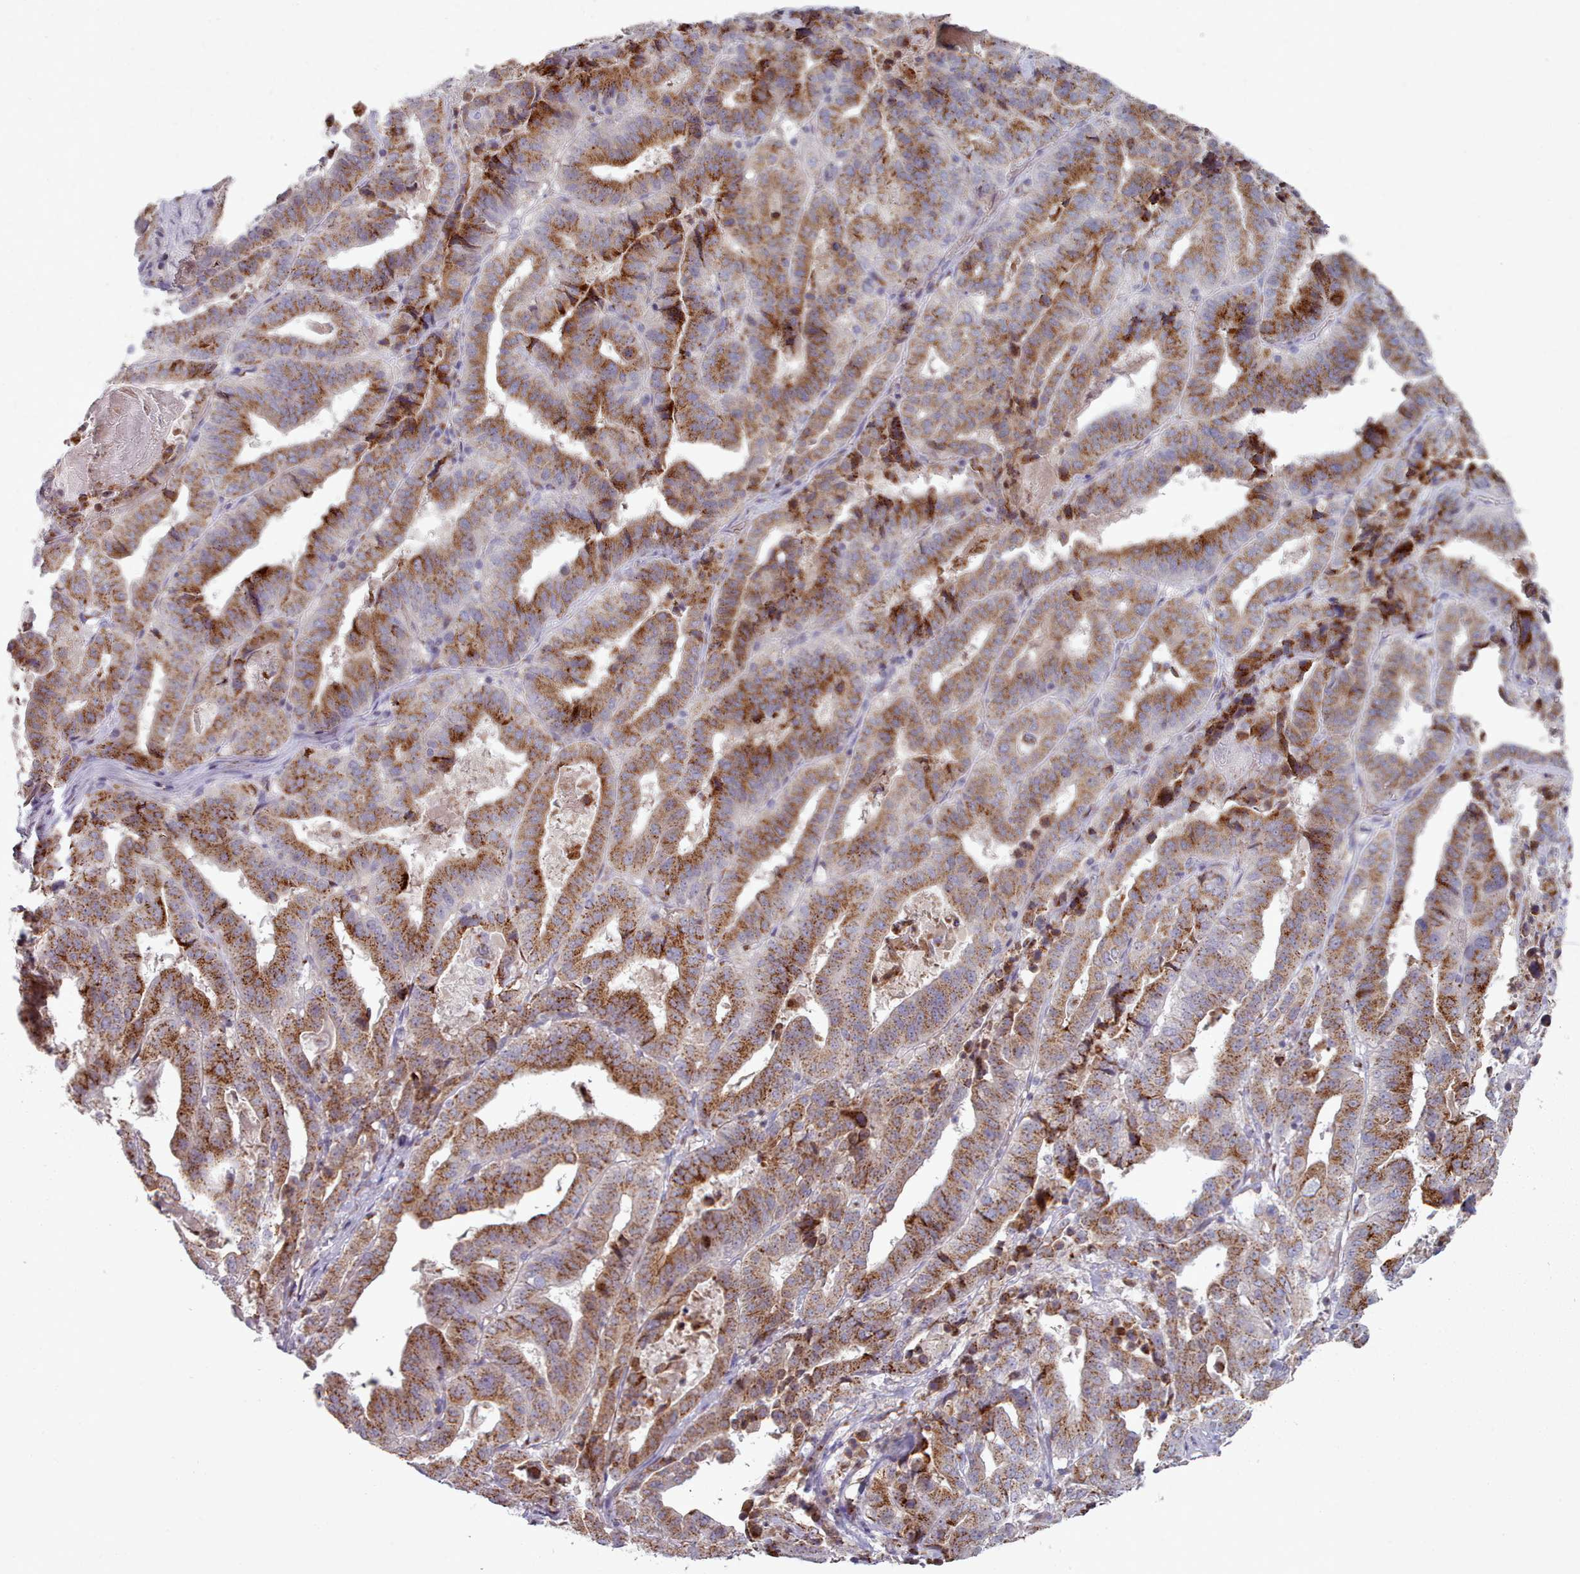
{"staining": {"intensity": "strong", "quantity": ">75%", "location": "cytoplasmic/membranous"}, "tissue": "stomach cancer", "cell_type": "Tumor cells", "image_type": "cancer", "snomed": [{"axis": "morphology", "description": "Adenocarcinoma, NOS"}, {"axis": "topography", "description": "Stomach"}], "caption": "Human stomach adenocarcinoma stained for a protein (brown) shows strong cytoplasmic/membranous positive staining in approximately >75% of tumor cells.", "gene": "MAN1B1", "patient": {"sex": "male", "age": 48}}